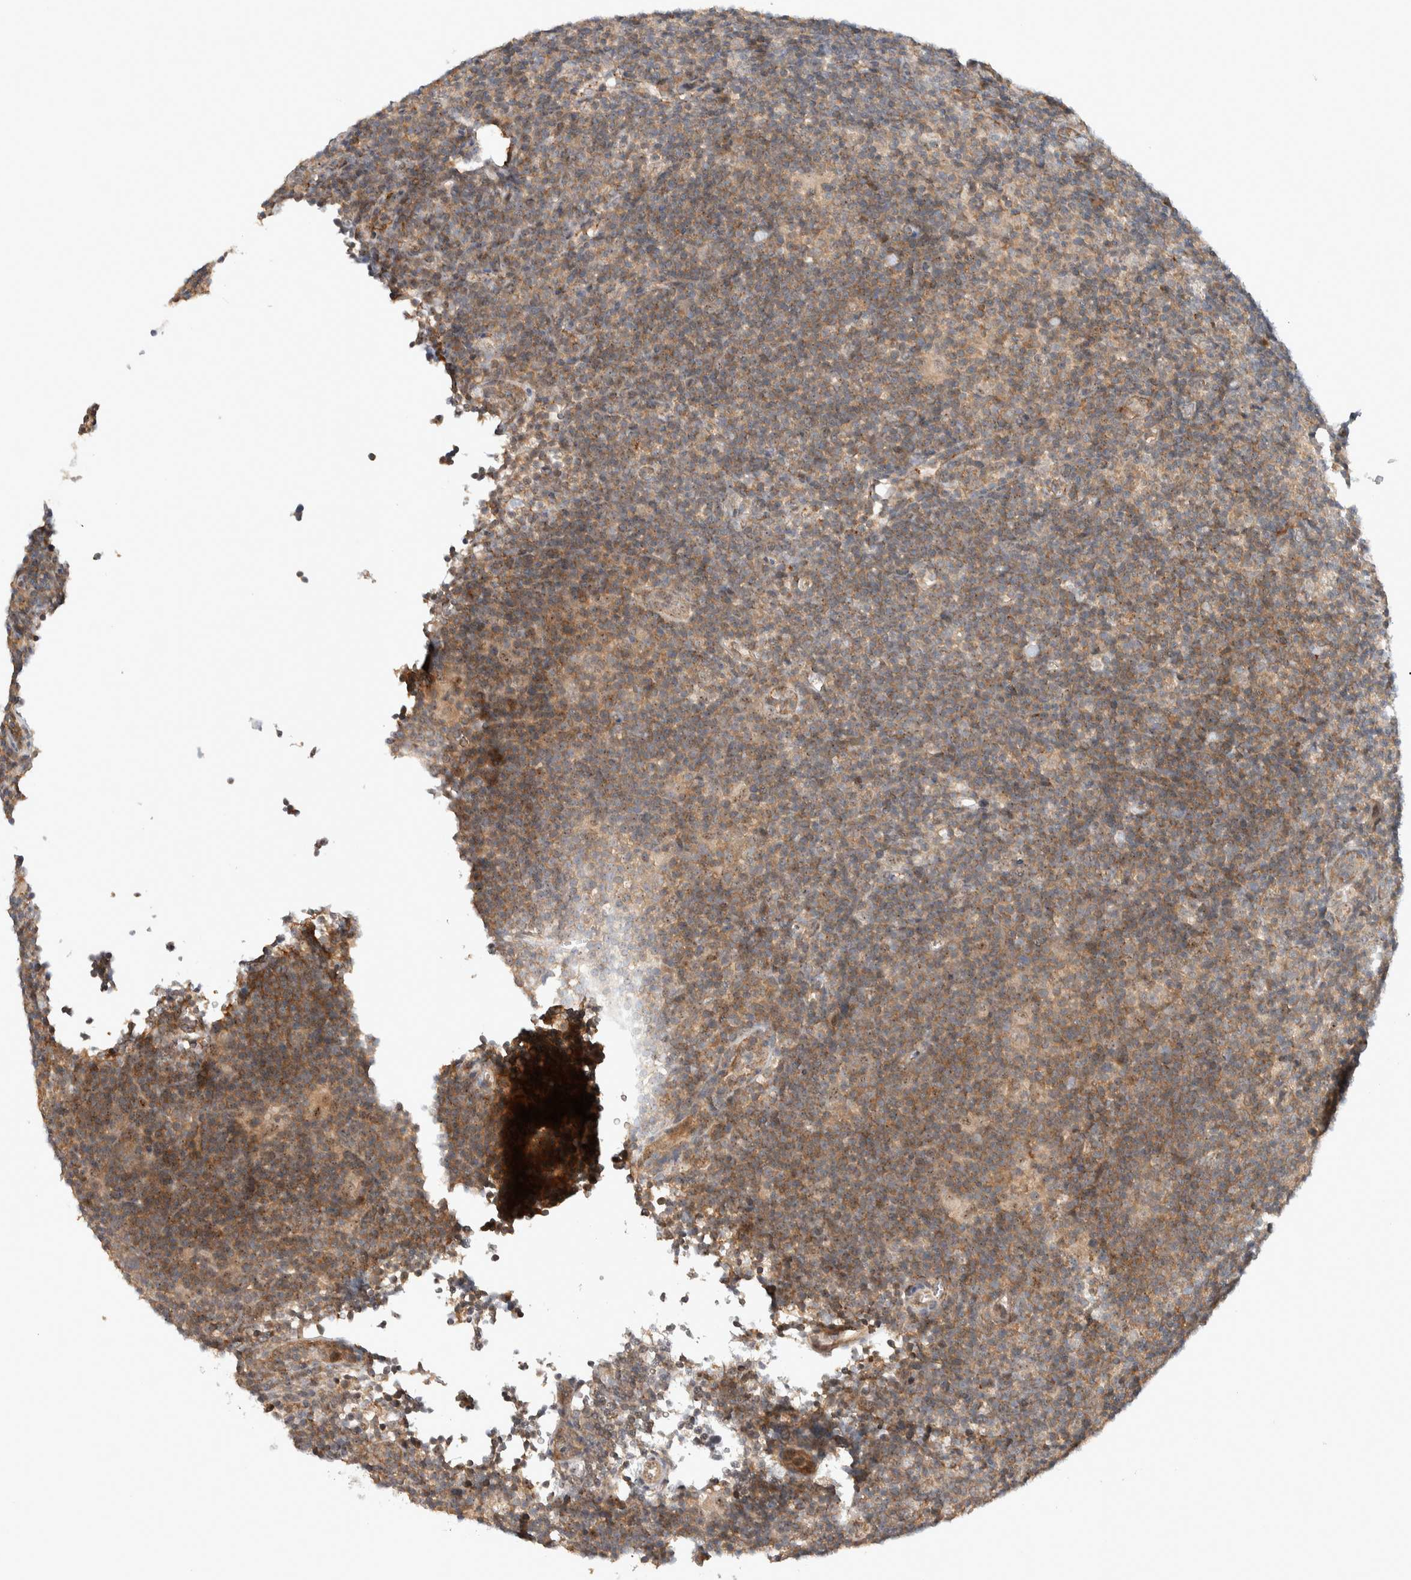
{"staining": {"intensity": "negative", "quantity": "none", "location": "none"}, "tissue": "lymphoma", "cell_type": "Tumor cells", "image_type": "cancer", "snomed": [{"axis": "morphology", "description": "Hodgkin's disease, NOS"}, {"axis": "topography", "description": "Lymph node"}], "caption": "Hodgkin's disease was stained to show a protein in brown. There is no significant staining in tumor cells. (DAB immunohistochemistry with hematoxylin counter stain).", "gene": "DEPTOR", "patient": {"sex": "female", "age": 57}}